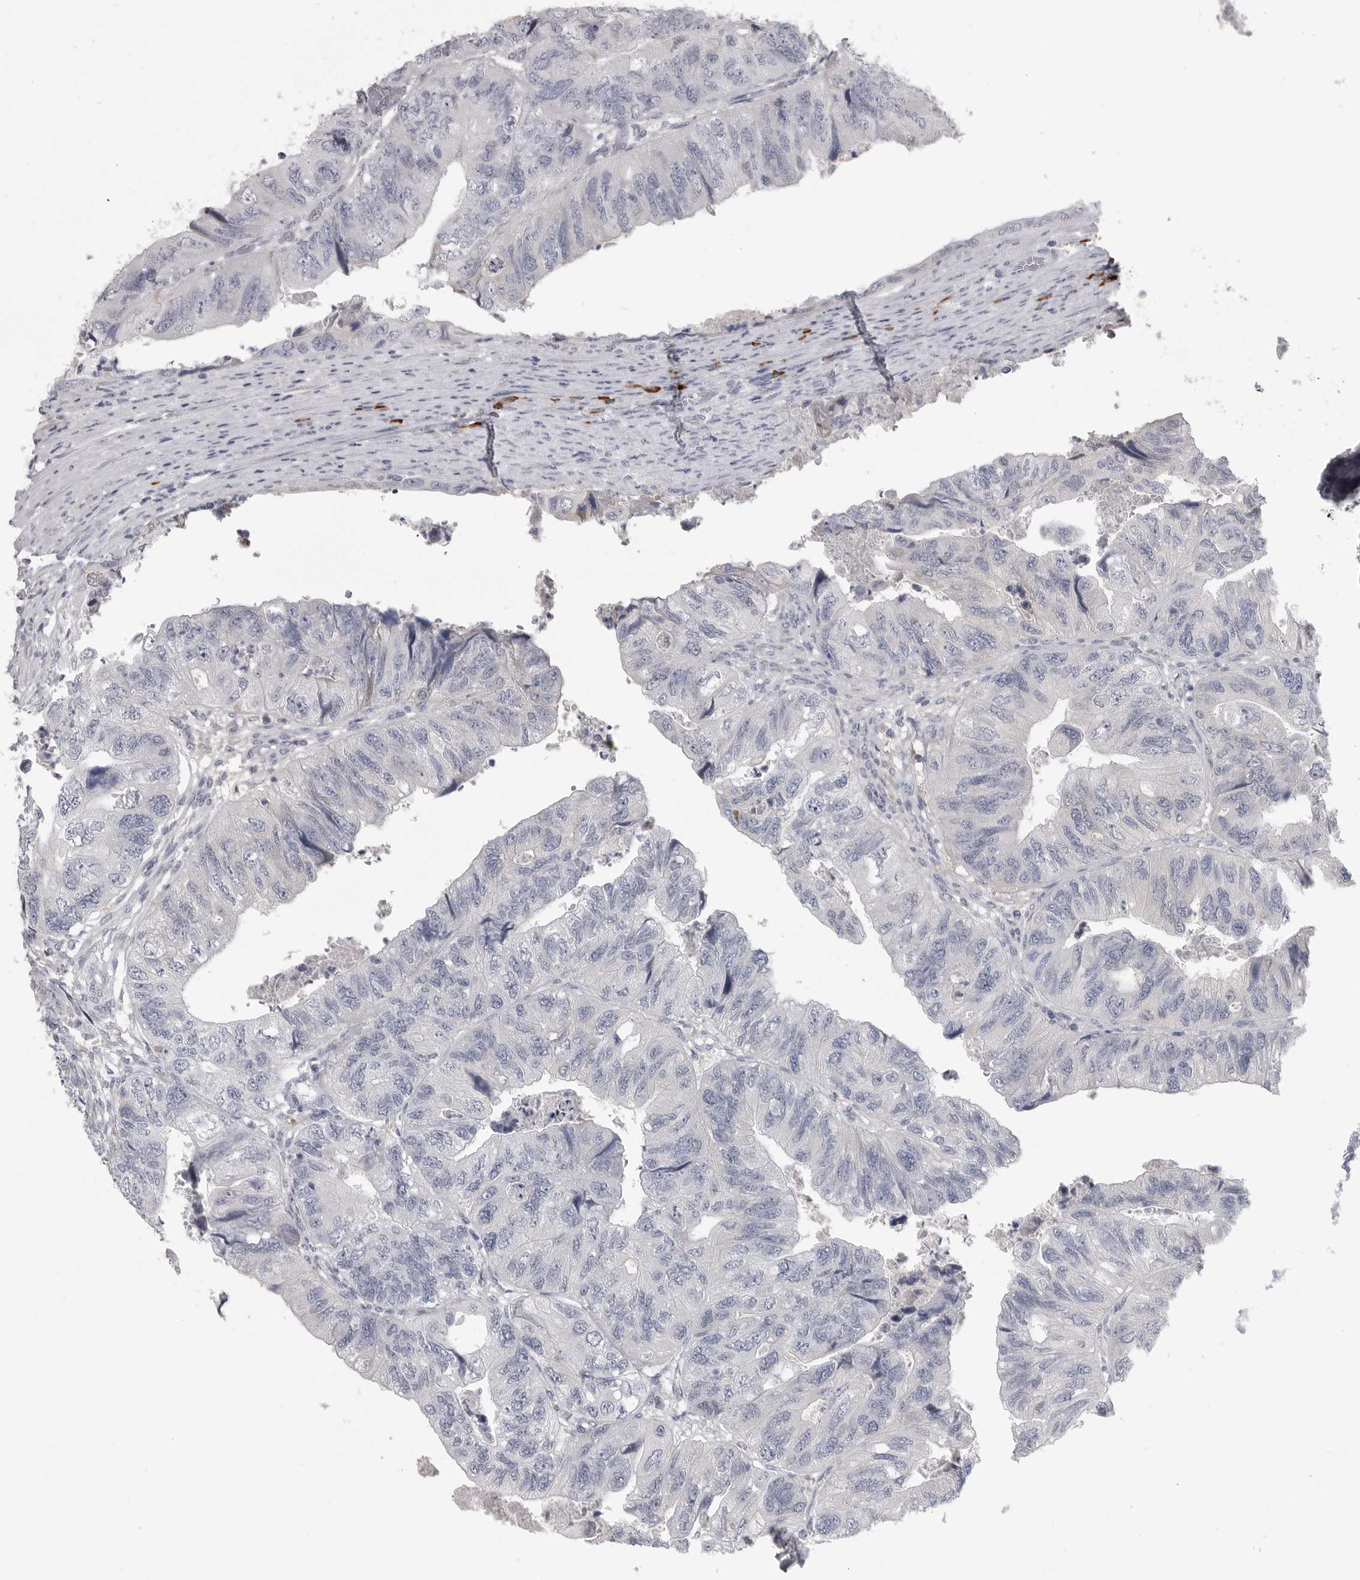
{"staining": {"intensity": "negative", "quantity": "none", "location": "none"}, "tissue": "colorectal cancer", "cell_type": "Tumor cells", "image_type": "cancer", "snomed": [{"axis": "morphology", "description": "Adenocarcinoma, NOS"}, {"axis": "topography", "description": "Rectum"}], "caption": "DAB immunohistochemical staining of colorectal cancer exhibits no significant staining in tumor cells. (Brightfield microscopy of DAB (3,3'-diaminobenzidine) IHC at high magnification).", "gene": "FKBP2", "patient": {"sex": "male", "age": 63}}